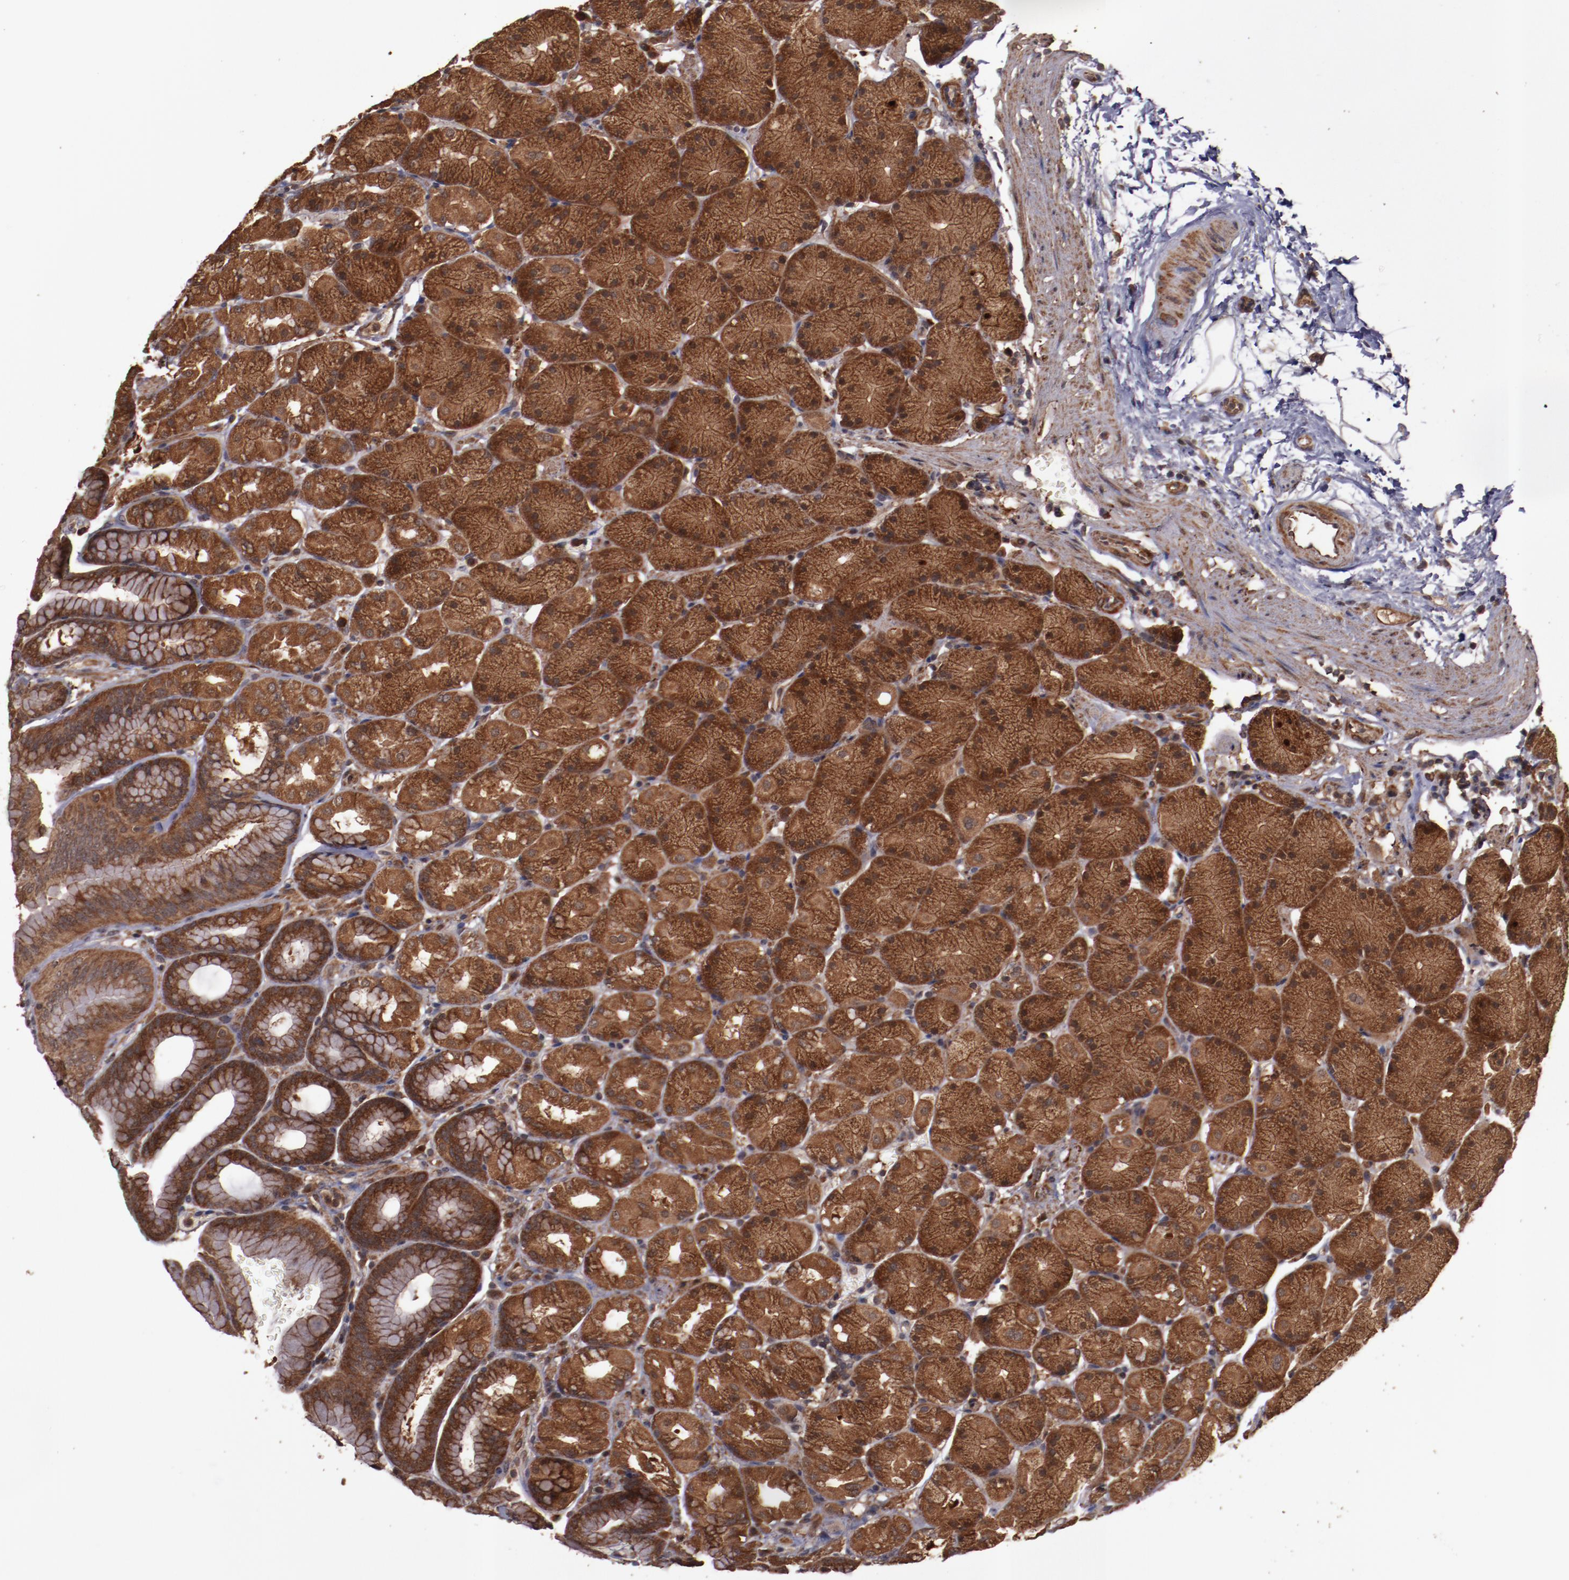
{"staining": {"intensity": "strong", "quantity": ">75%", "location": "cytoplasmic/membranous"}, "tissue": "stomach", "cell_type": "Glandular cells", "image_type": "normal", "snomed": [{"axis": "morphology", "description": "Normal tissue, NOS"}, {"axis": "topography", "description": "Stomach, upper"}, {"axis": "topography", "description": "Stomach"}], "caption": "A high amount of strong cytoplasmic/membranous positivity is present in approximately >75% of glandular cells in normal stomach.", "gene": "TXNDC16", "patient": {"sex": "male", "age": 76}}